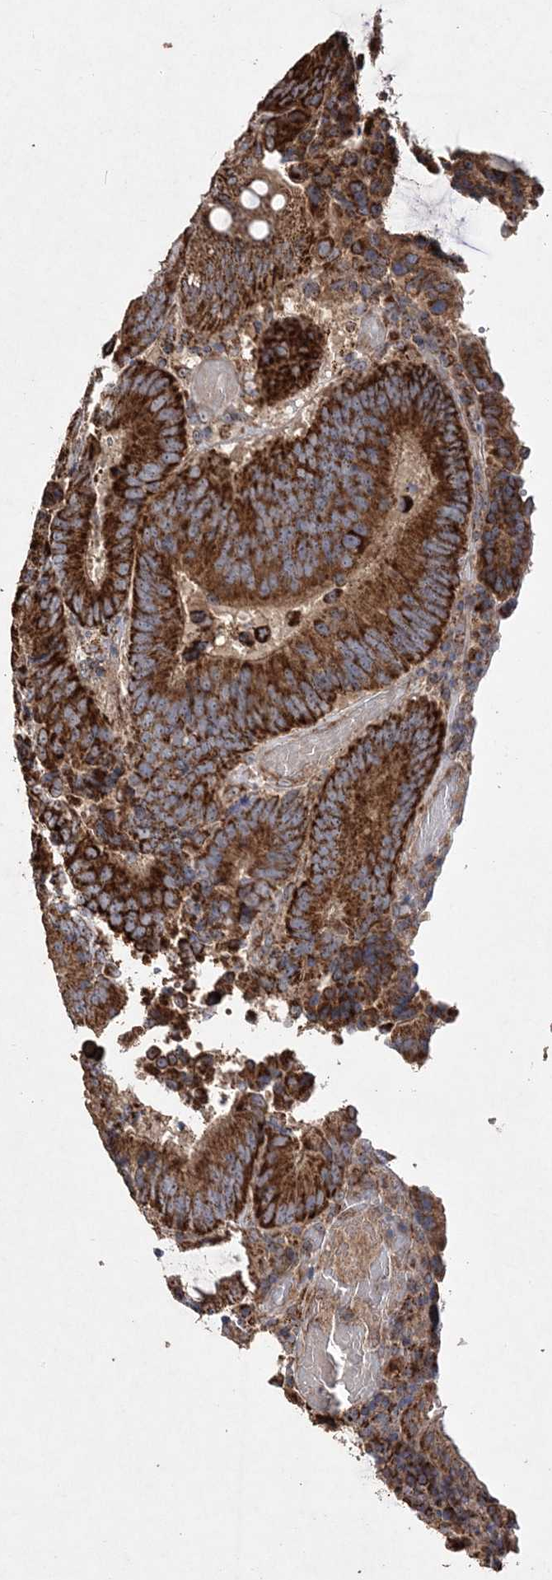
{"staining": {"intensity": "strong", "quantity": ">75%", "location": "cytoplasmic/membranous"}, "tissue": "colorectal cancer", "cell_type": "Tumor cells", "image_type": "cancer", "snomed": [{"axis": "morphology", "description": "Adenocarcinoma, NOS"}, {"axis": "topography", "description": "Colon"}], "caption": "Protein expression analysis of colorectal adenocarcinoma exhibits strong cytoplasmic/membranous staining in approximately >75% of tumor cells. The protein is shown in brown color, while the nuclei are stained blue.", "gene": "POC5", "patient": {"sex": "female", "age": 78}}